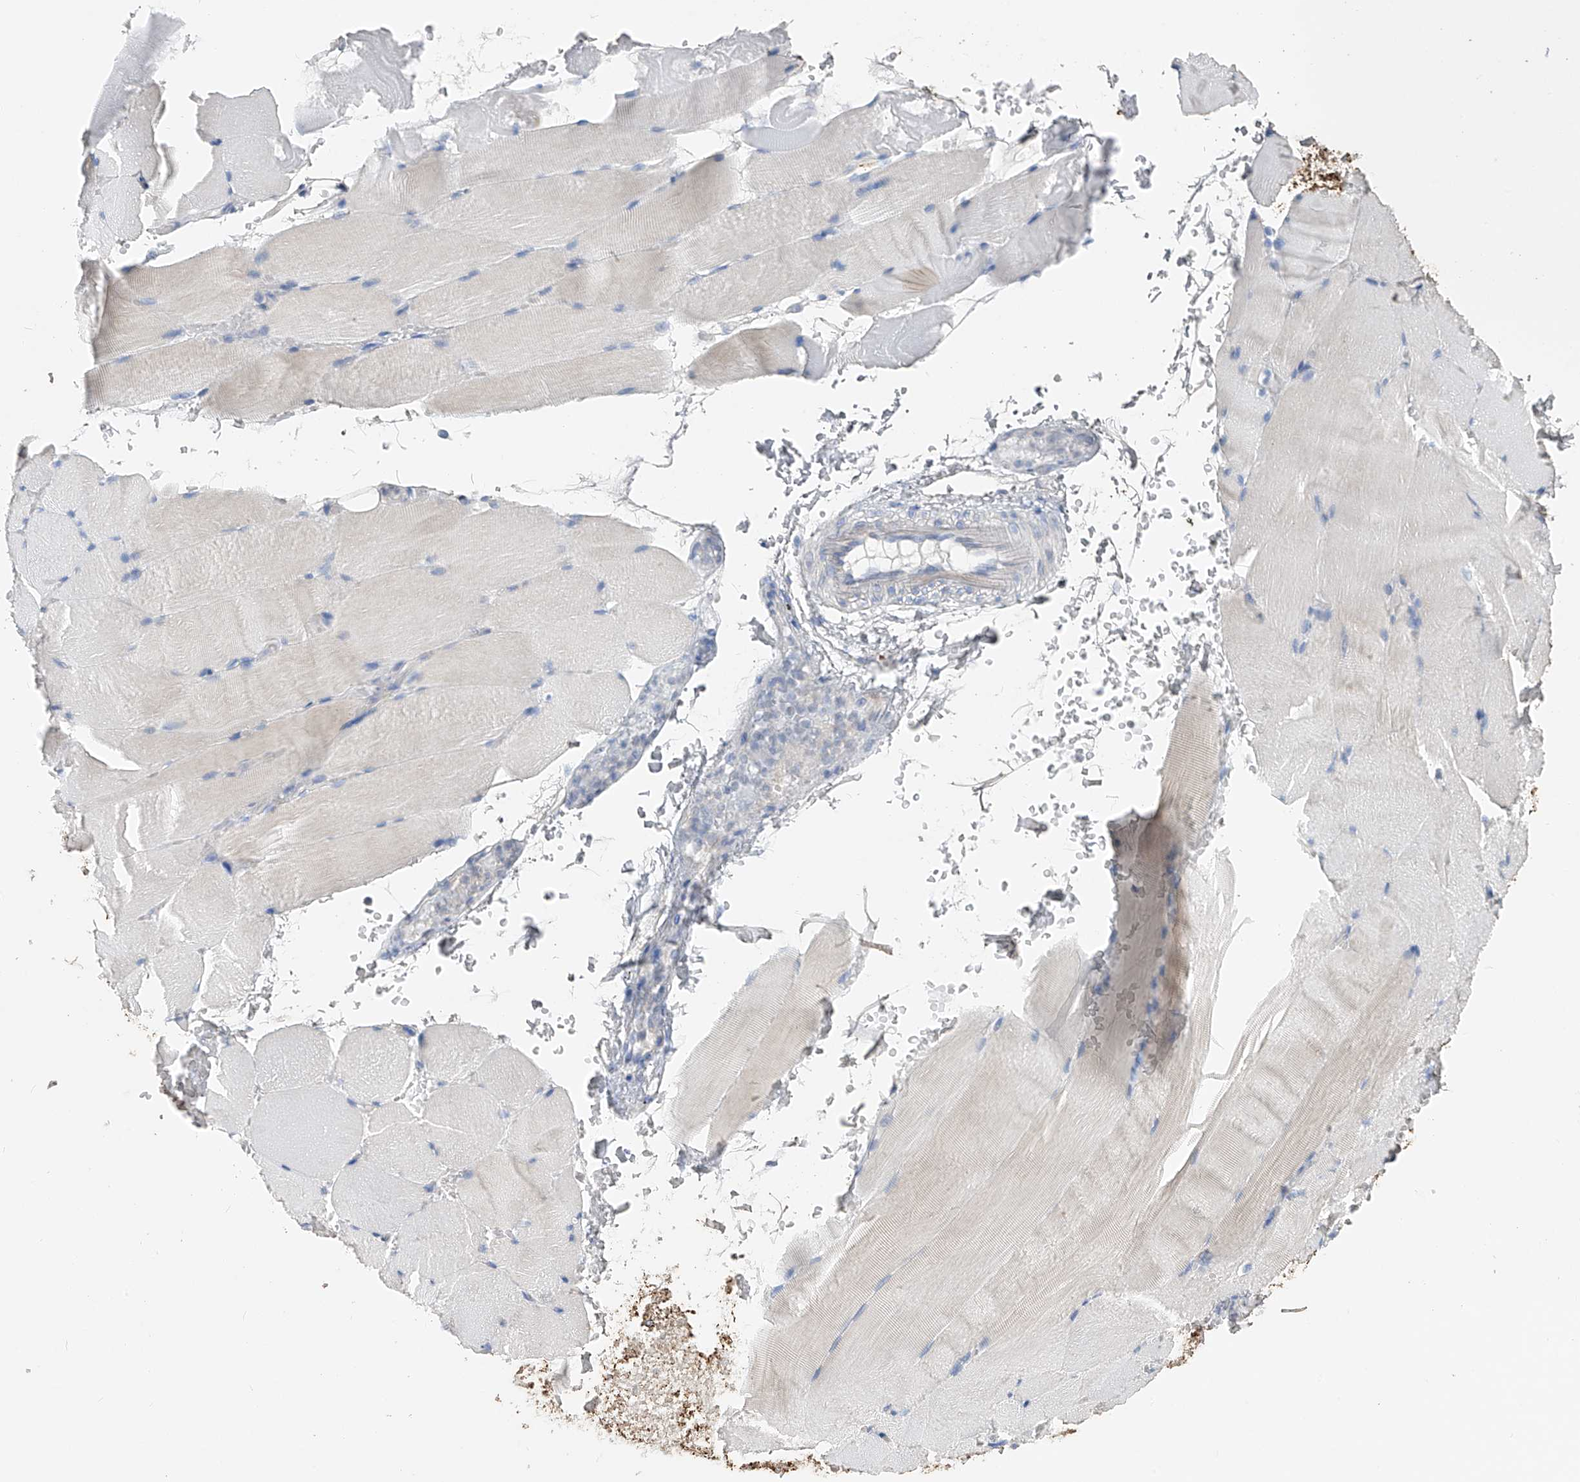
{"staining": {"intensity": "negative", "quantity": "none", "location": "none"}, "tissue": "skeletal muscle", "cell_type": "Myocytes", "image_type": "normal", "snomed": [{"axis": "morphology", "description": "Normal tissue, NOS"}, {"axis": "topography", "description": "Skeletal muscle"}, {"axis": "topography", "description": "Parathyroid gland"}], "caption": "Immunohistochemistry (IHC) histopathology image of unremarkable skeletal muscle stained for a protein (brown), which reveals no expression in myocytes.", "gene": "ADRA1A", "patient": {"sex": "female", "age": 37}}